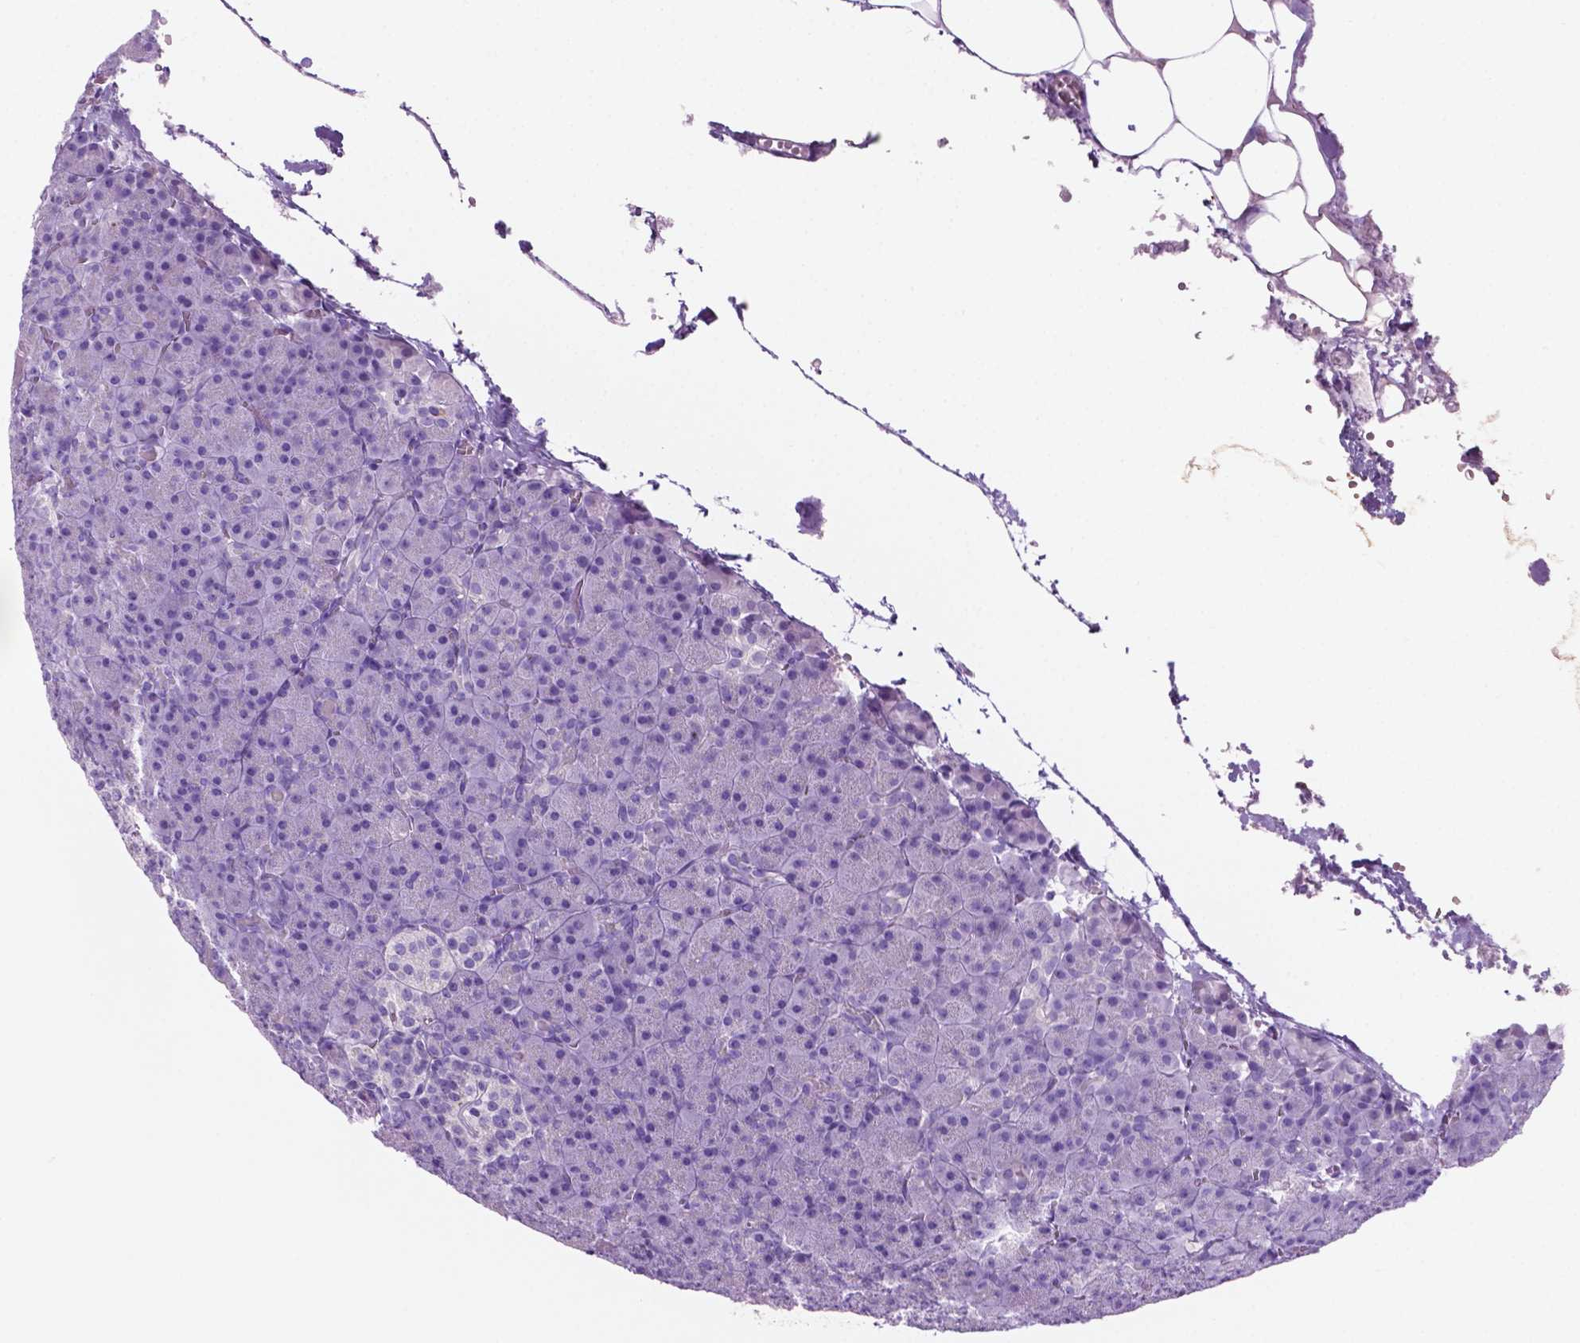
{"staining": {"intensity": "moderate", "quantity": "<25%", "location": "cytoplasmic/membranous"}, "tissue": "pancreas", "cell_type": "Exocrine glandular cells", "image_type": "normal", "snomed": [{"axis": "morphology", "description": "Normal tissue, NOS"}, {"axis": "topography", "description": "Pancreas"}], "caption": "Immunohistochemistry of benign pancreas shows low levels of moderate cytoplasmic/membranous positivity in approximately <25% of exocrine glandular cells.", "gene": "POU4F1", "patient": {"sex": "female", "age": 74}}